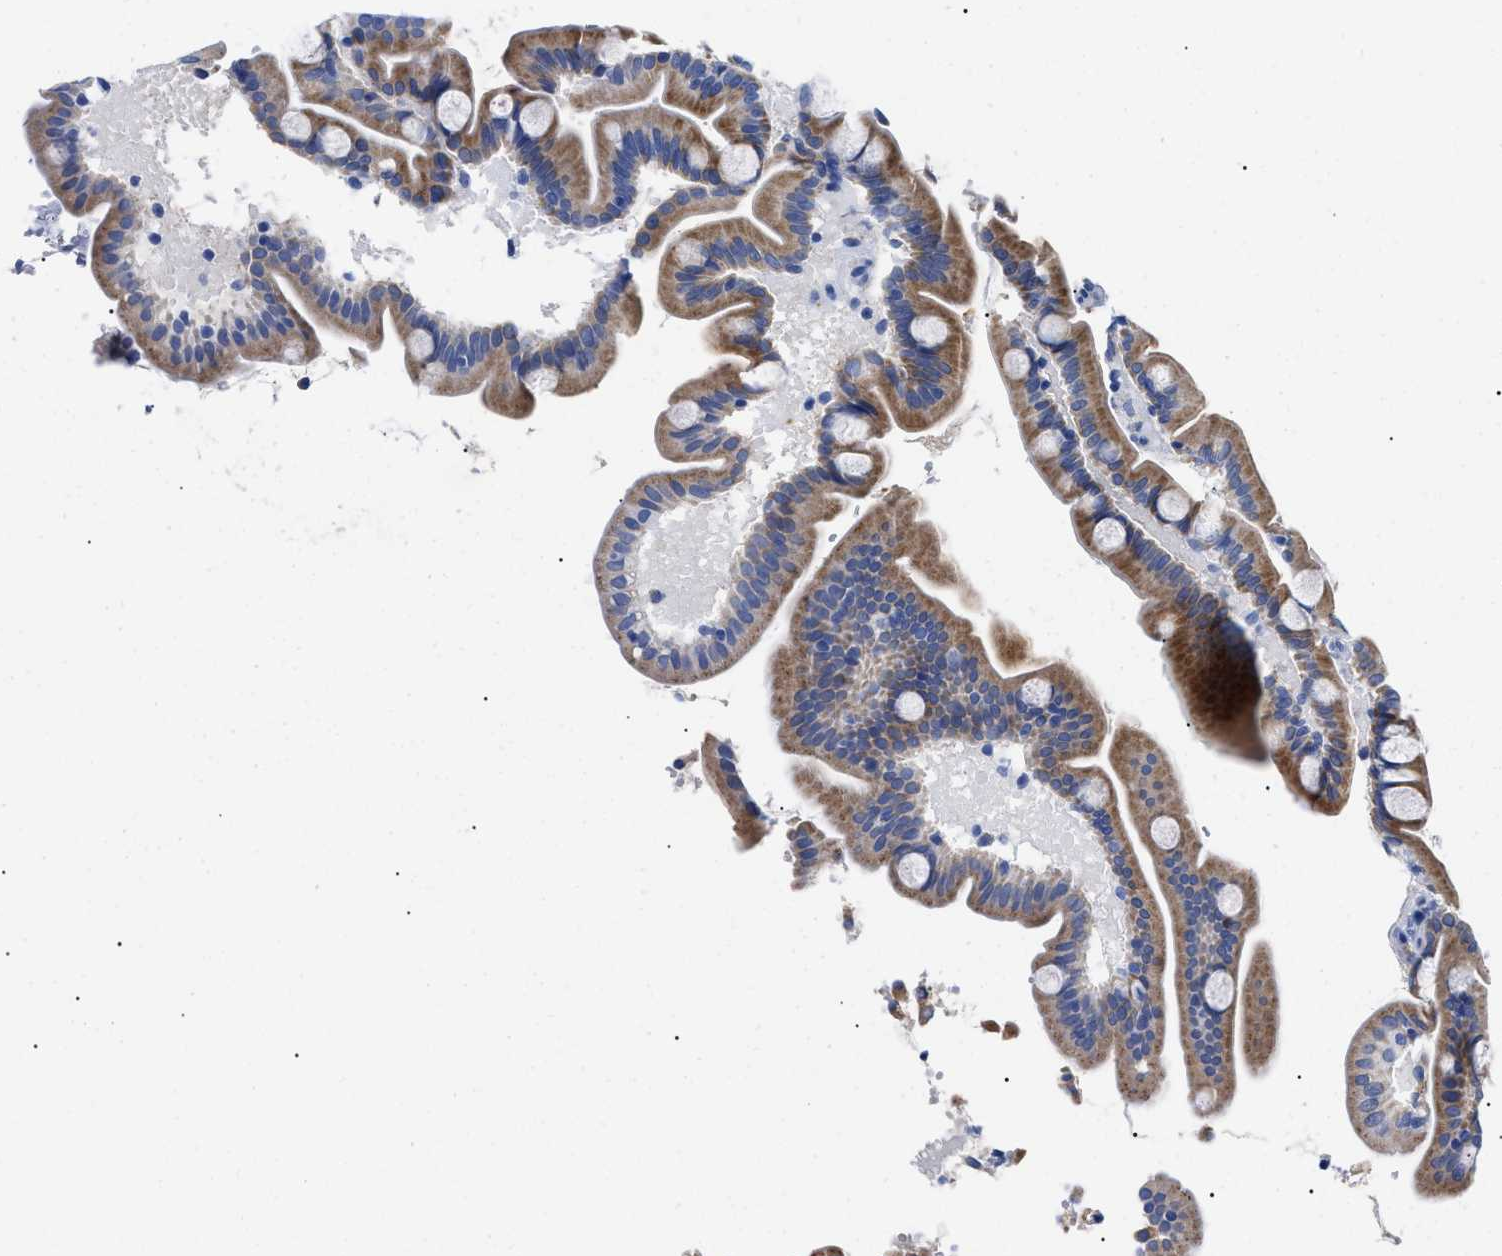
{"staining": {"intensity": "moderate", "quantity": ">75%", "location": "cytoplasmic/membranous"}, "tissue": "duodenum", "cell_type": "Glandular cells", "image_type": "normal", "snomed": [{"axis": "morphology", "description": "Normal tissue, NOS"}, {"axis": "topography", "description": "Duodenum"}], "caption": "Protein expression analysis of unremarkable human duodenum reveals moderate cytoplasmic/membranous staining in approximately >75% of glandular cells.", "gene": "ACKR1", "patient": {"sex": "male", "age": 54}}